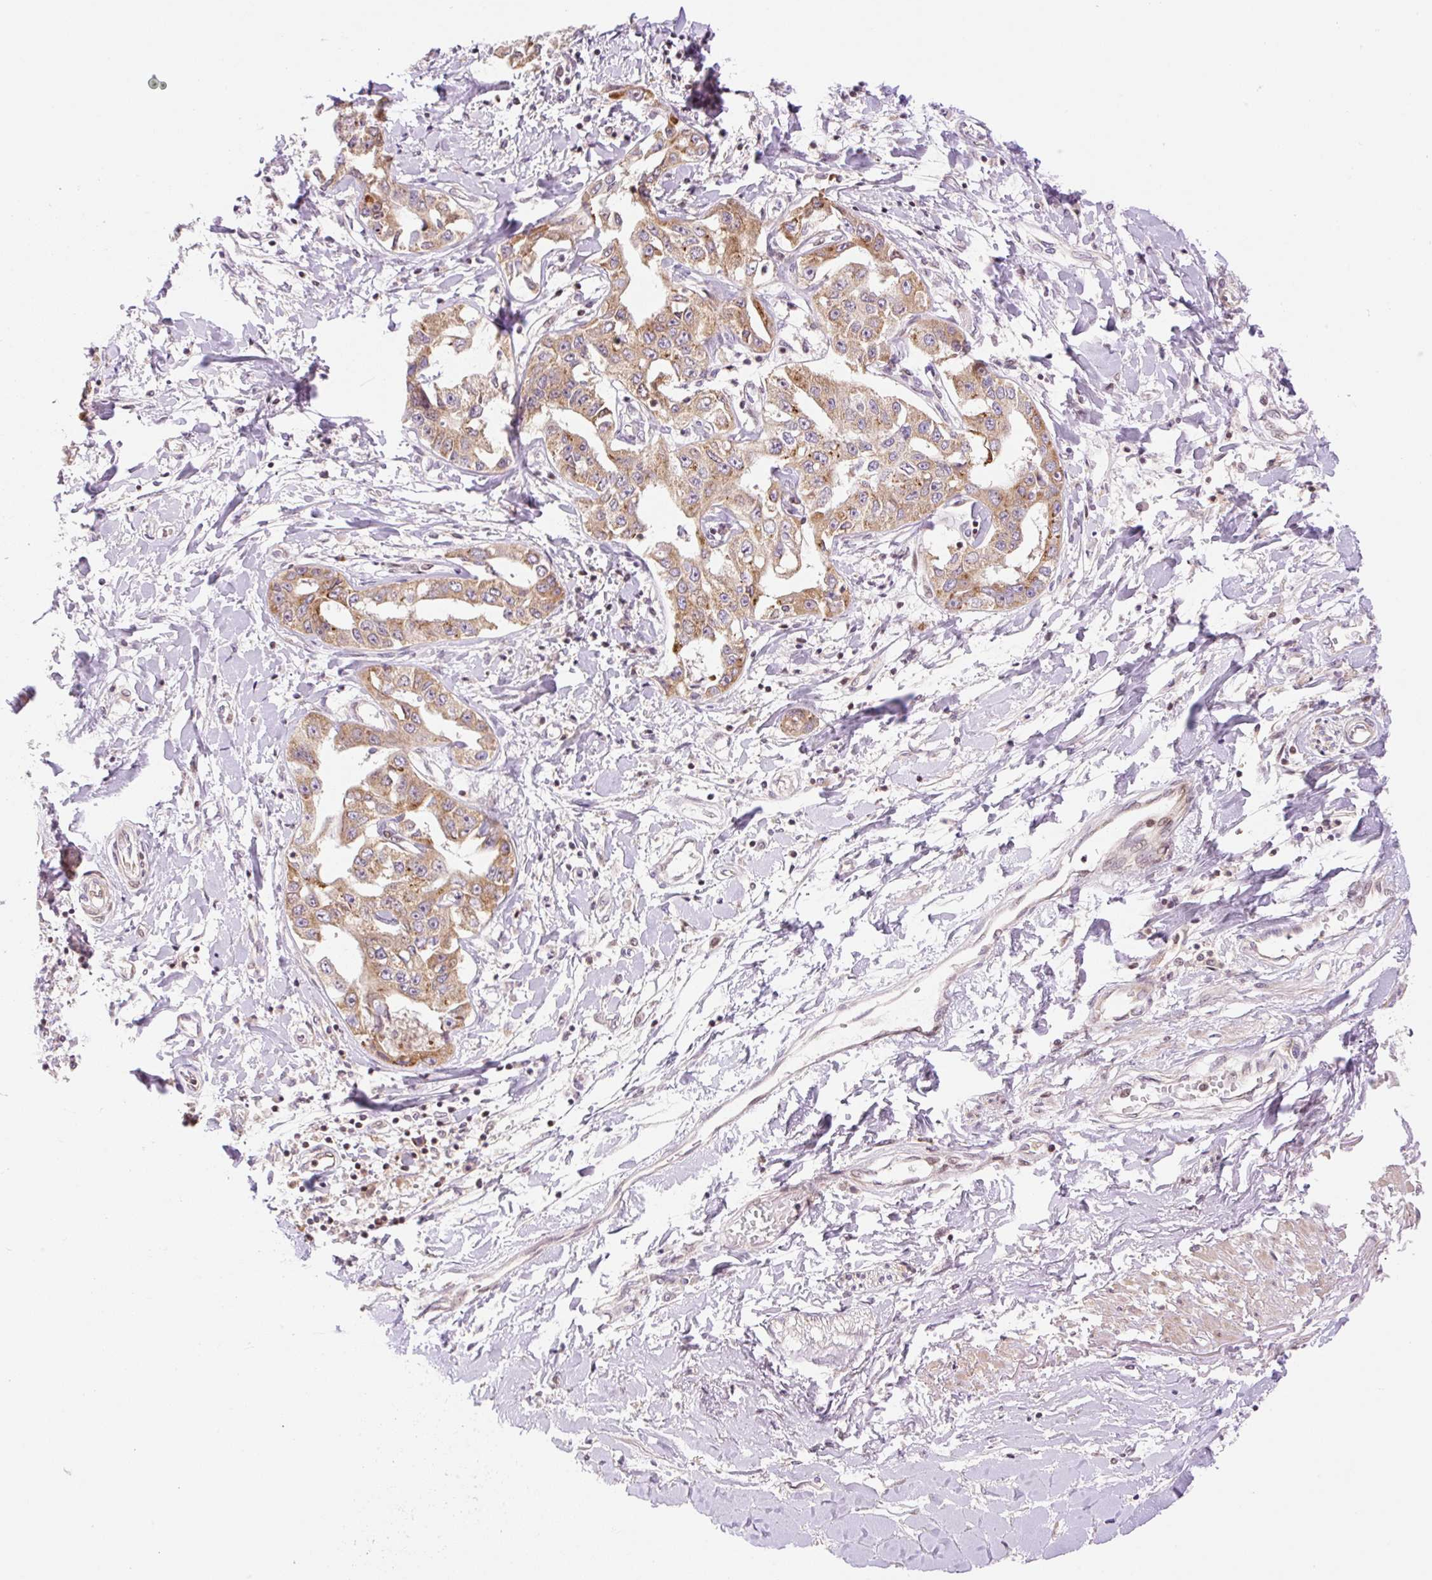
{"staining": {"intensity": "moderate", "quantity": "25%-75%", "location": "cytoplasmic/membranous"}, "tissue": "liver cancer", "cell_type": "Tumor cells", "image_type": "cancer", "snomed": [{"axis": "morphology", "description": "Cholangiocarcinoma"}, {"axis": "topography", "description": "Liver"}], "caption": "The histopathology image exhibits immunohistochemical staining of liver cancer. There is moderate cytoplasmic/membranous expression is seen in approximately 25%-75% of tumor cells.", "gene": "ZNF394", "patient": {"sex": "male", "age": 59}}